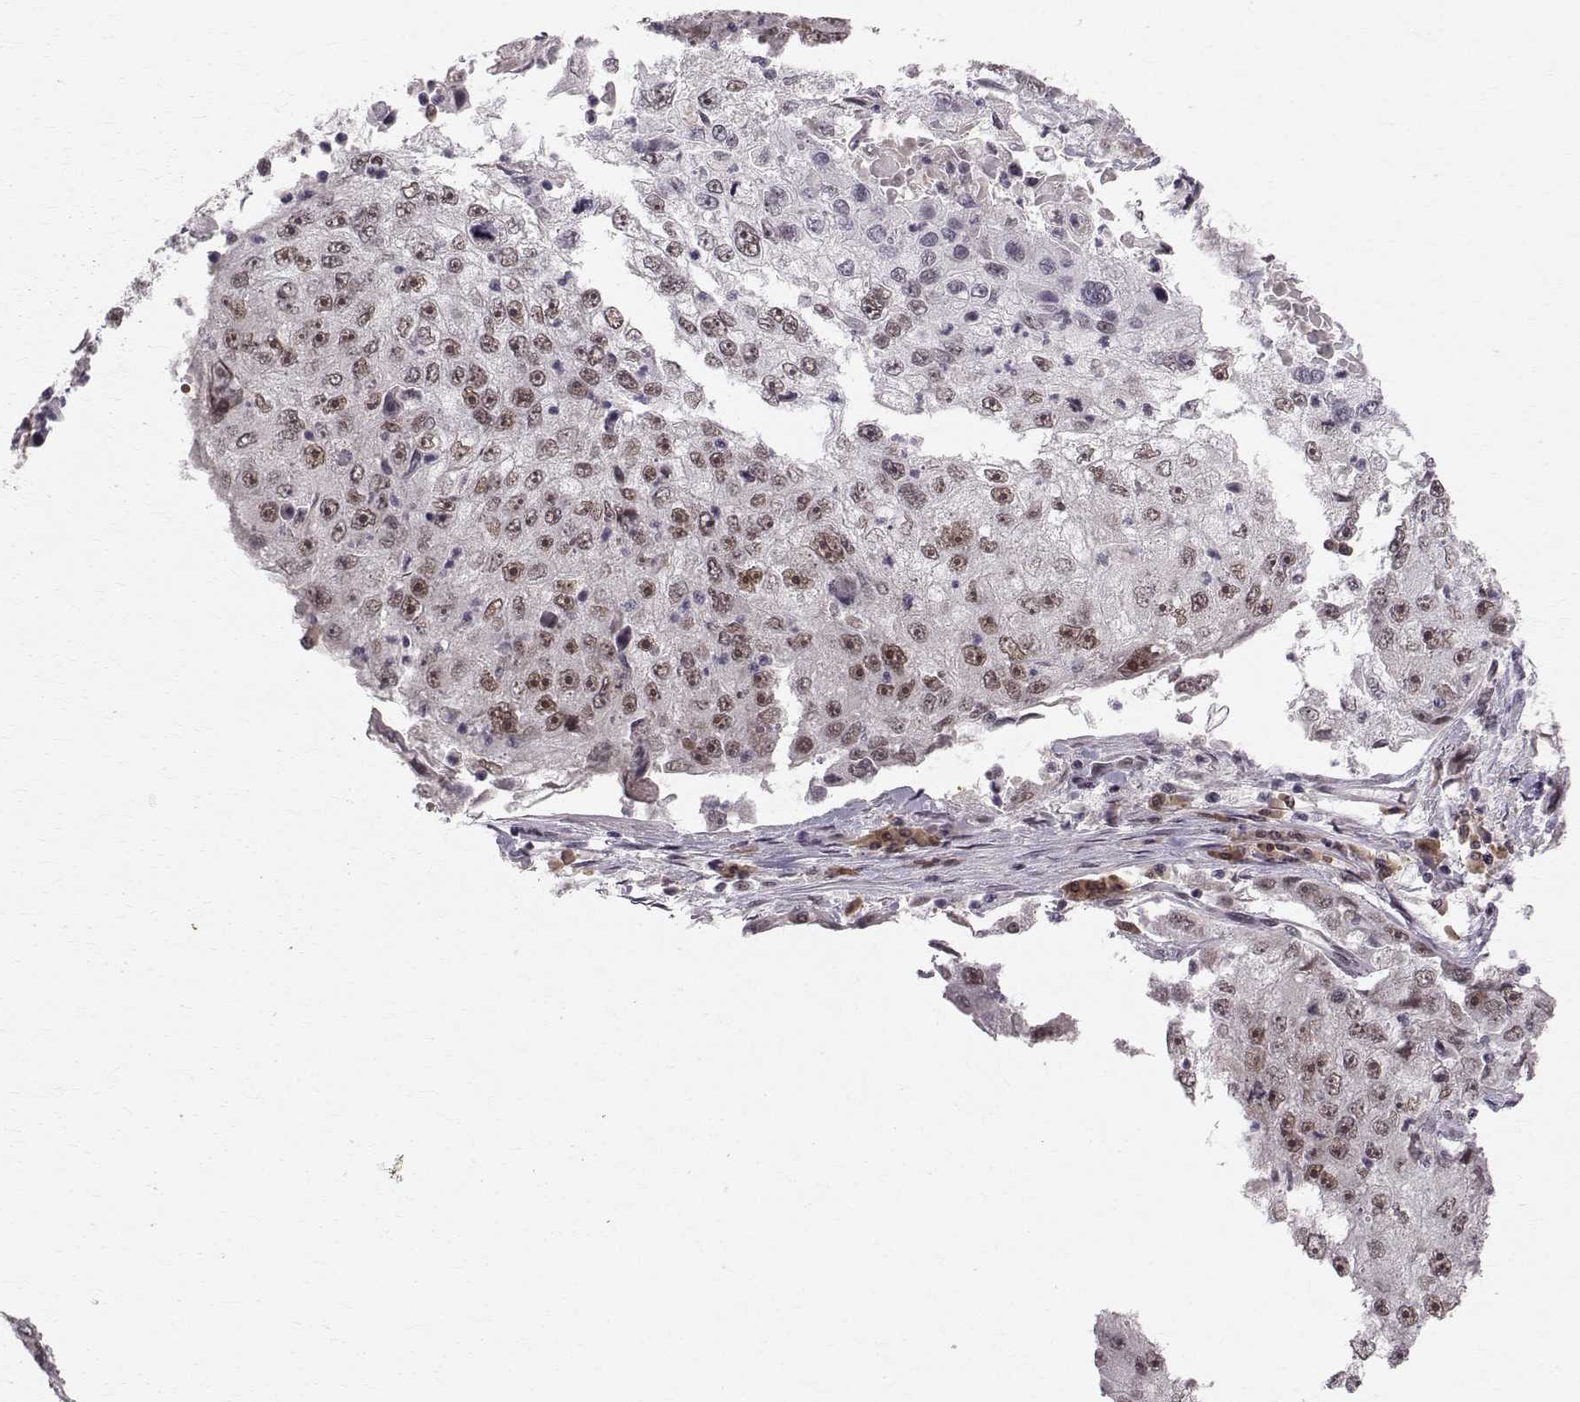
{"staining": {"intensity": "moderate", "quantity": "<25%", "location": "nuclear"}, "tissue": "cervical cancer", "cell_type": "Tumor cells", "image_type": "cancer", "snomed": [{"axis": "morphology", "description": "Squamous cell carcinoma, NOS"}, {"axis": "topography", "description": "Cervix"}], "caption": "Tumor cells demonstrate moderate nuclear positivity in about <25% of cells in cervical cancer (squamous cell carcinoma).", "gene": "RPP38", "patient": {"sex": "female", "age": 36}}